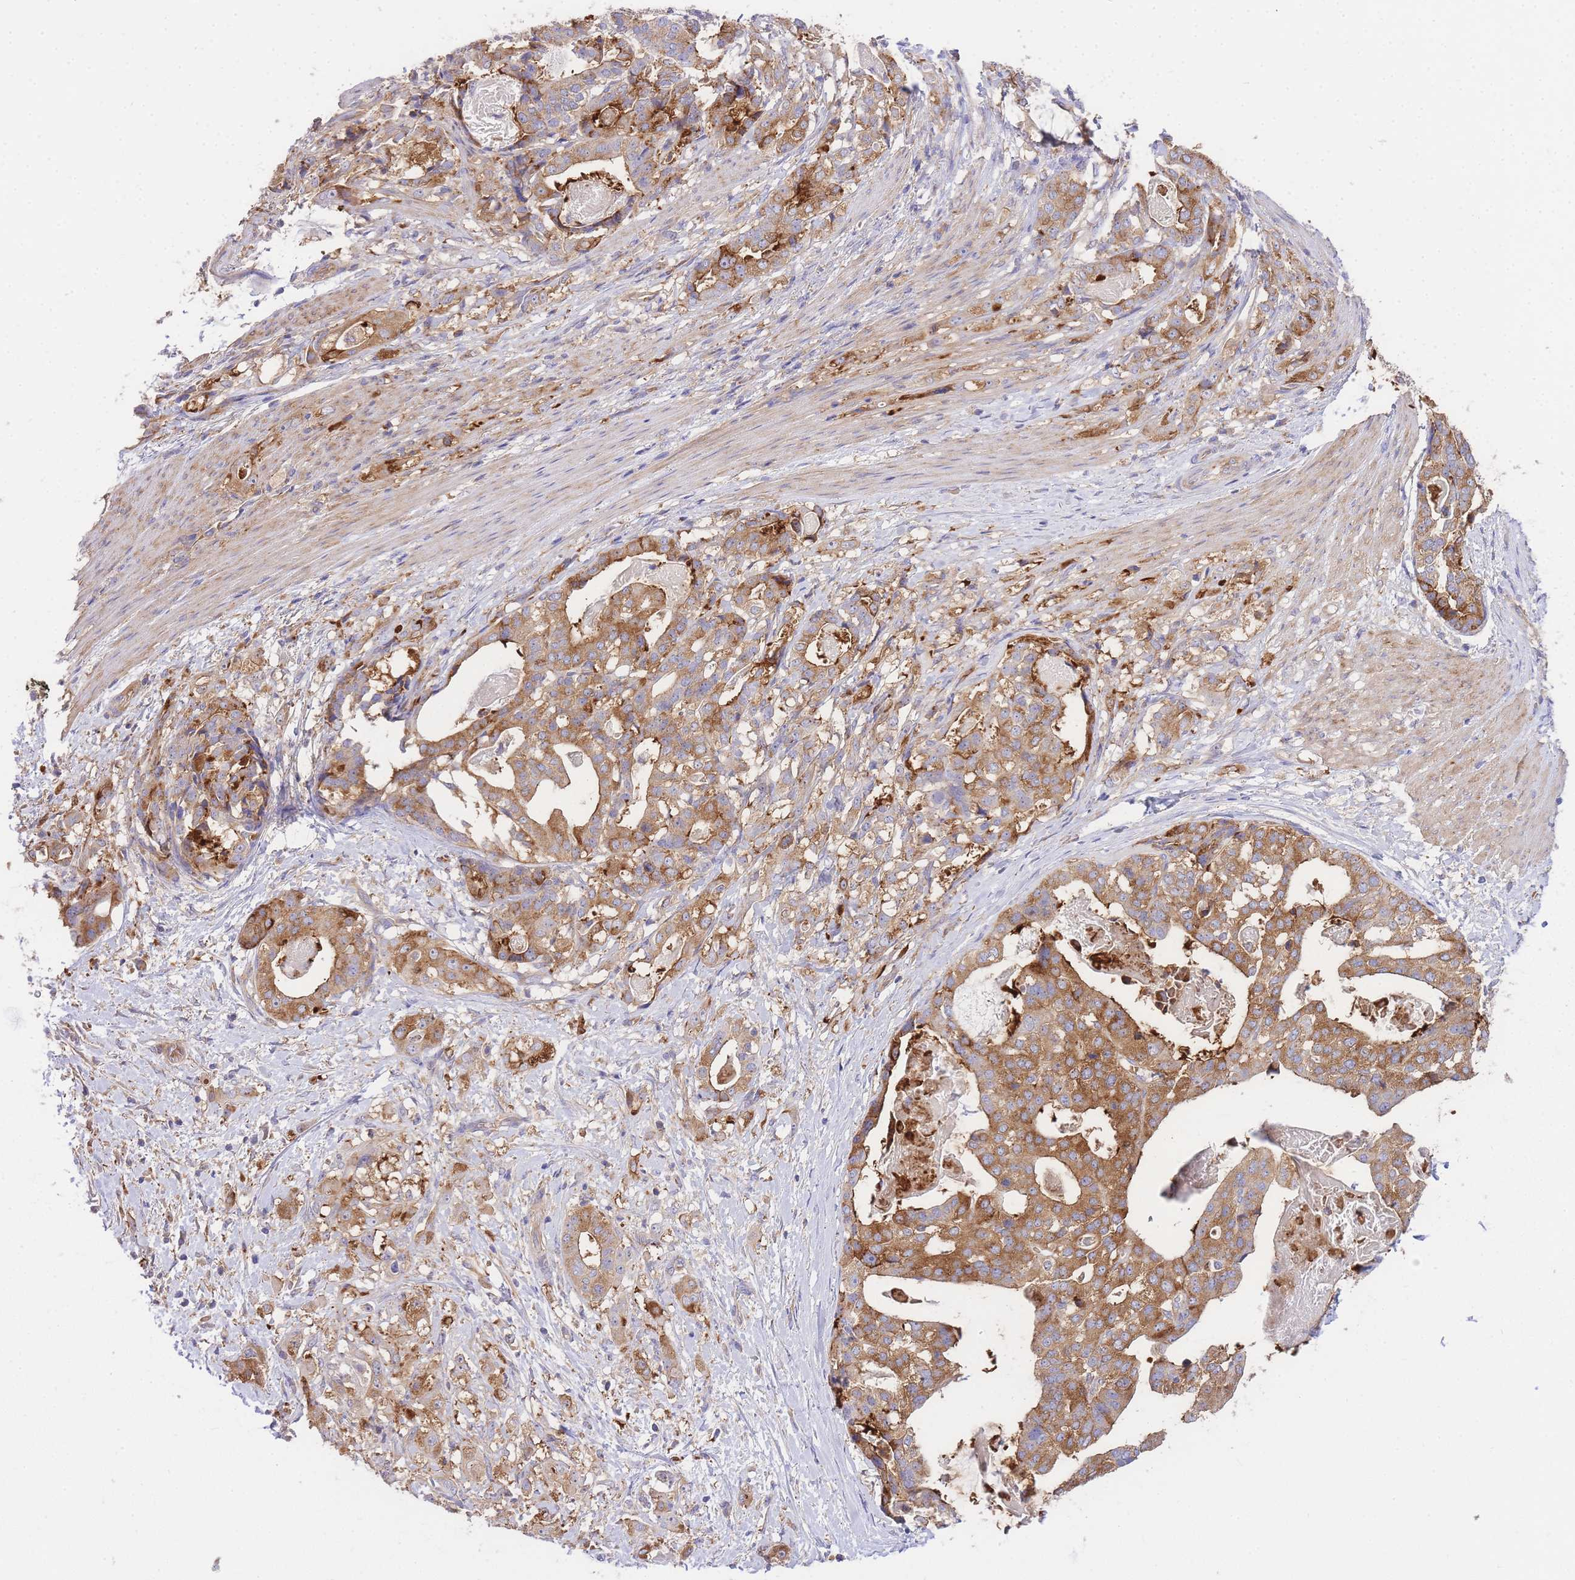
{"staining": {"intensity": "strong", "quantity": ">75%", "location": "cytoplasmic/membranous"}, "tissue": "stomach cancer", "cell_type": "Tumor cells", "image_type": "cancer", "snomed": [{"axis": "morphology", "description": "Adenocarcinoma, NOS"}, {"axis": "topography", "description": "Stomach"}], "caption": "This image shows stomach cancer (adenocarcinoma) stained with immunohistochemistry to label a protein in brown. The cytoplasmic/membranous of tumor cells show strong positivity for the protein. Nuclei are counter-stained blue.", "gene": "INSYN2B", "patient": {"sex": "male", "age": 48}}